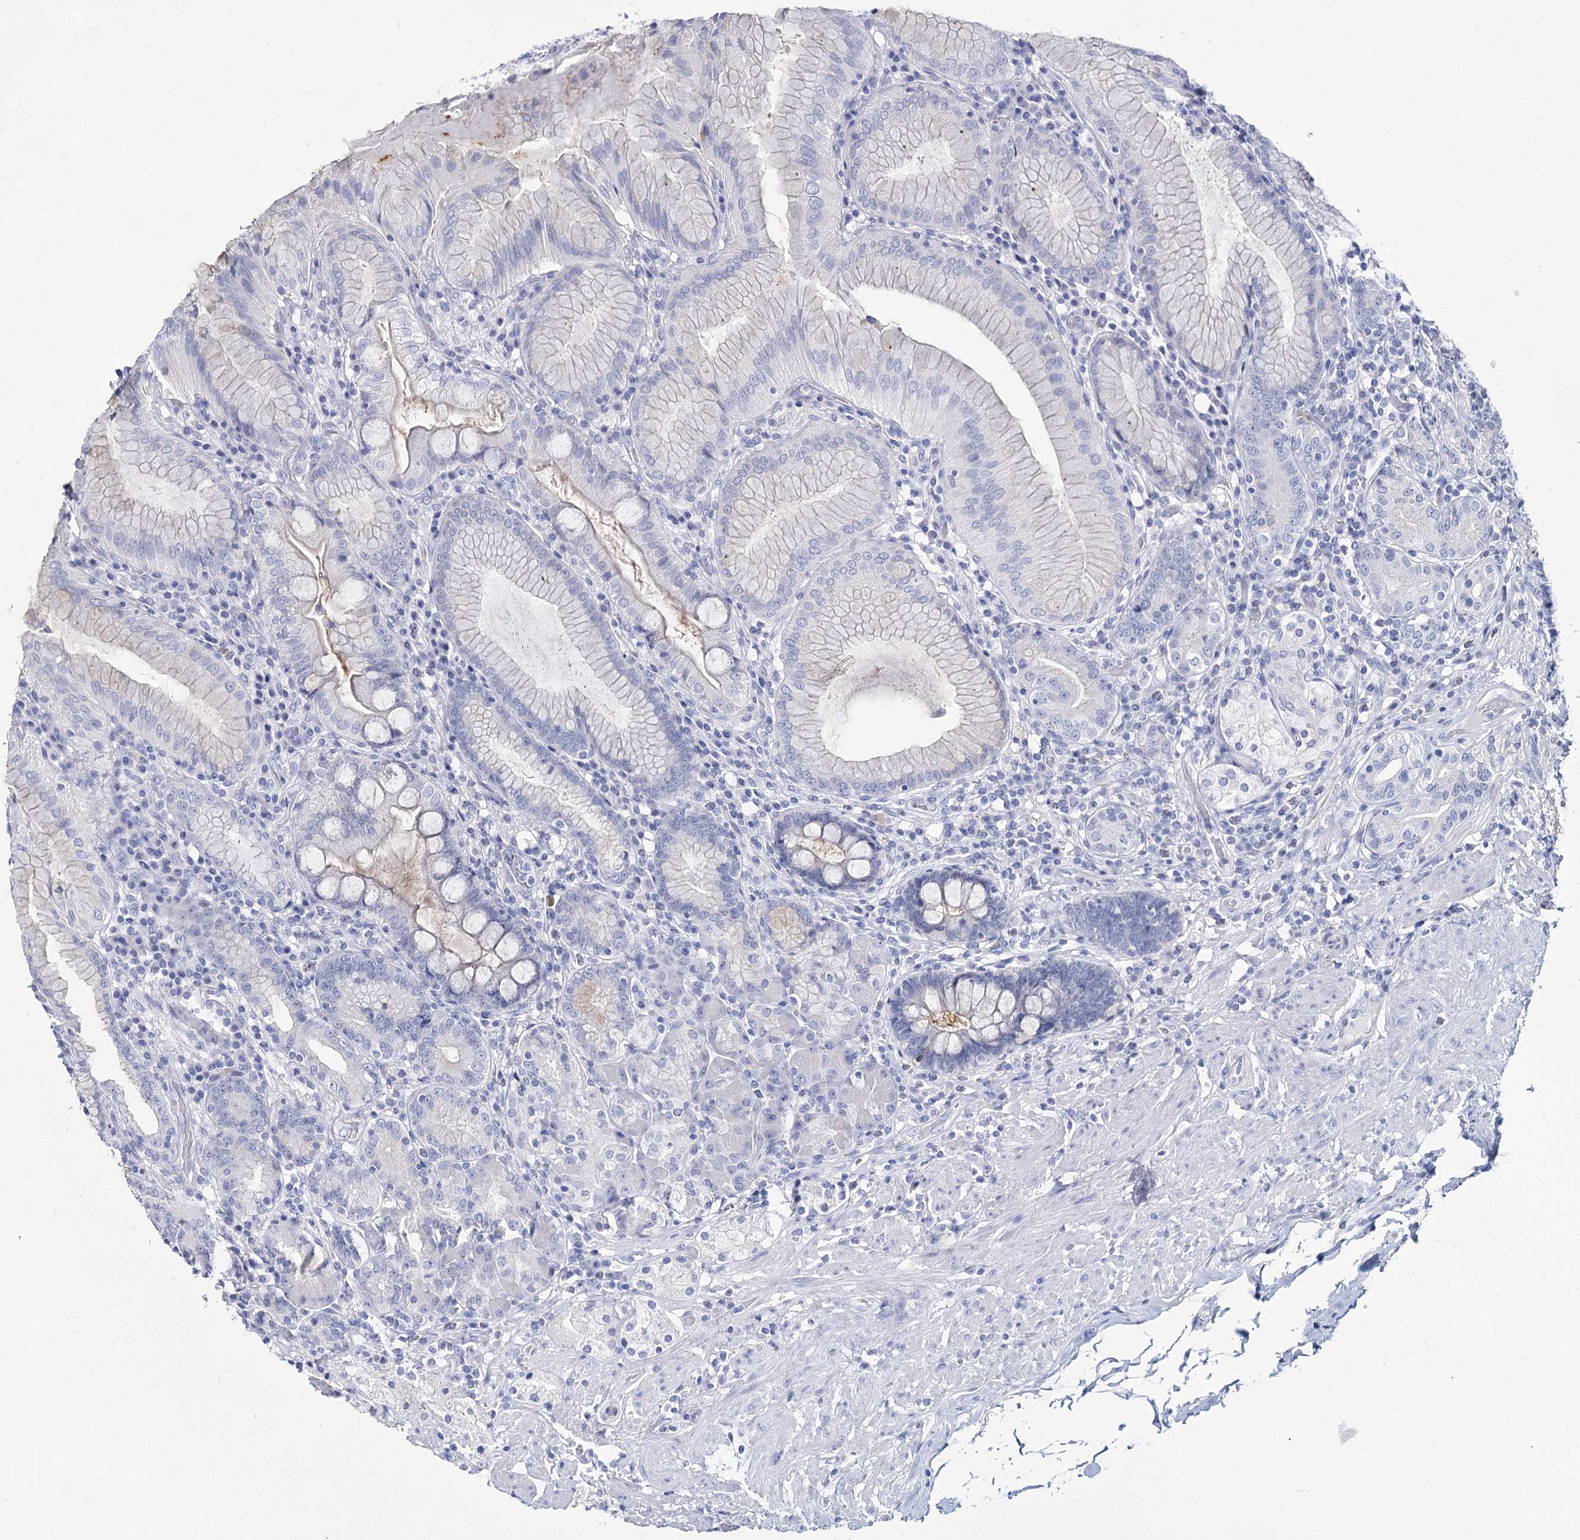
{"staining": {"intensity": "negative", "quantity": "none", "location": "none"}, "tissue": "stomach", "cell_type": "Glandular cells", "image_type": "normal", "snomed": [{"axis": "morphology", "description": "Normal tissue, NOS"}, {"axis": "topography", "description": "Stomach, upper"}, {"axis": "topography", "description": "Stomach, lower"}], "caption": "Glandular cells show no significant staining in unremarkable stomach. (DAB (3,3'-diaminobenzidine) IHC with hematoxylin counter stain).", "gene": "SLC17A2", "patient": {"sex": "female", "age": 76}}